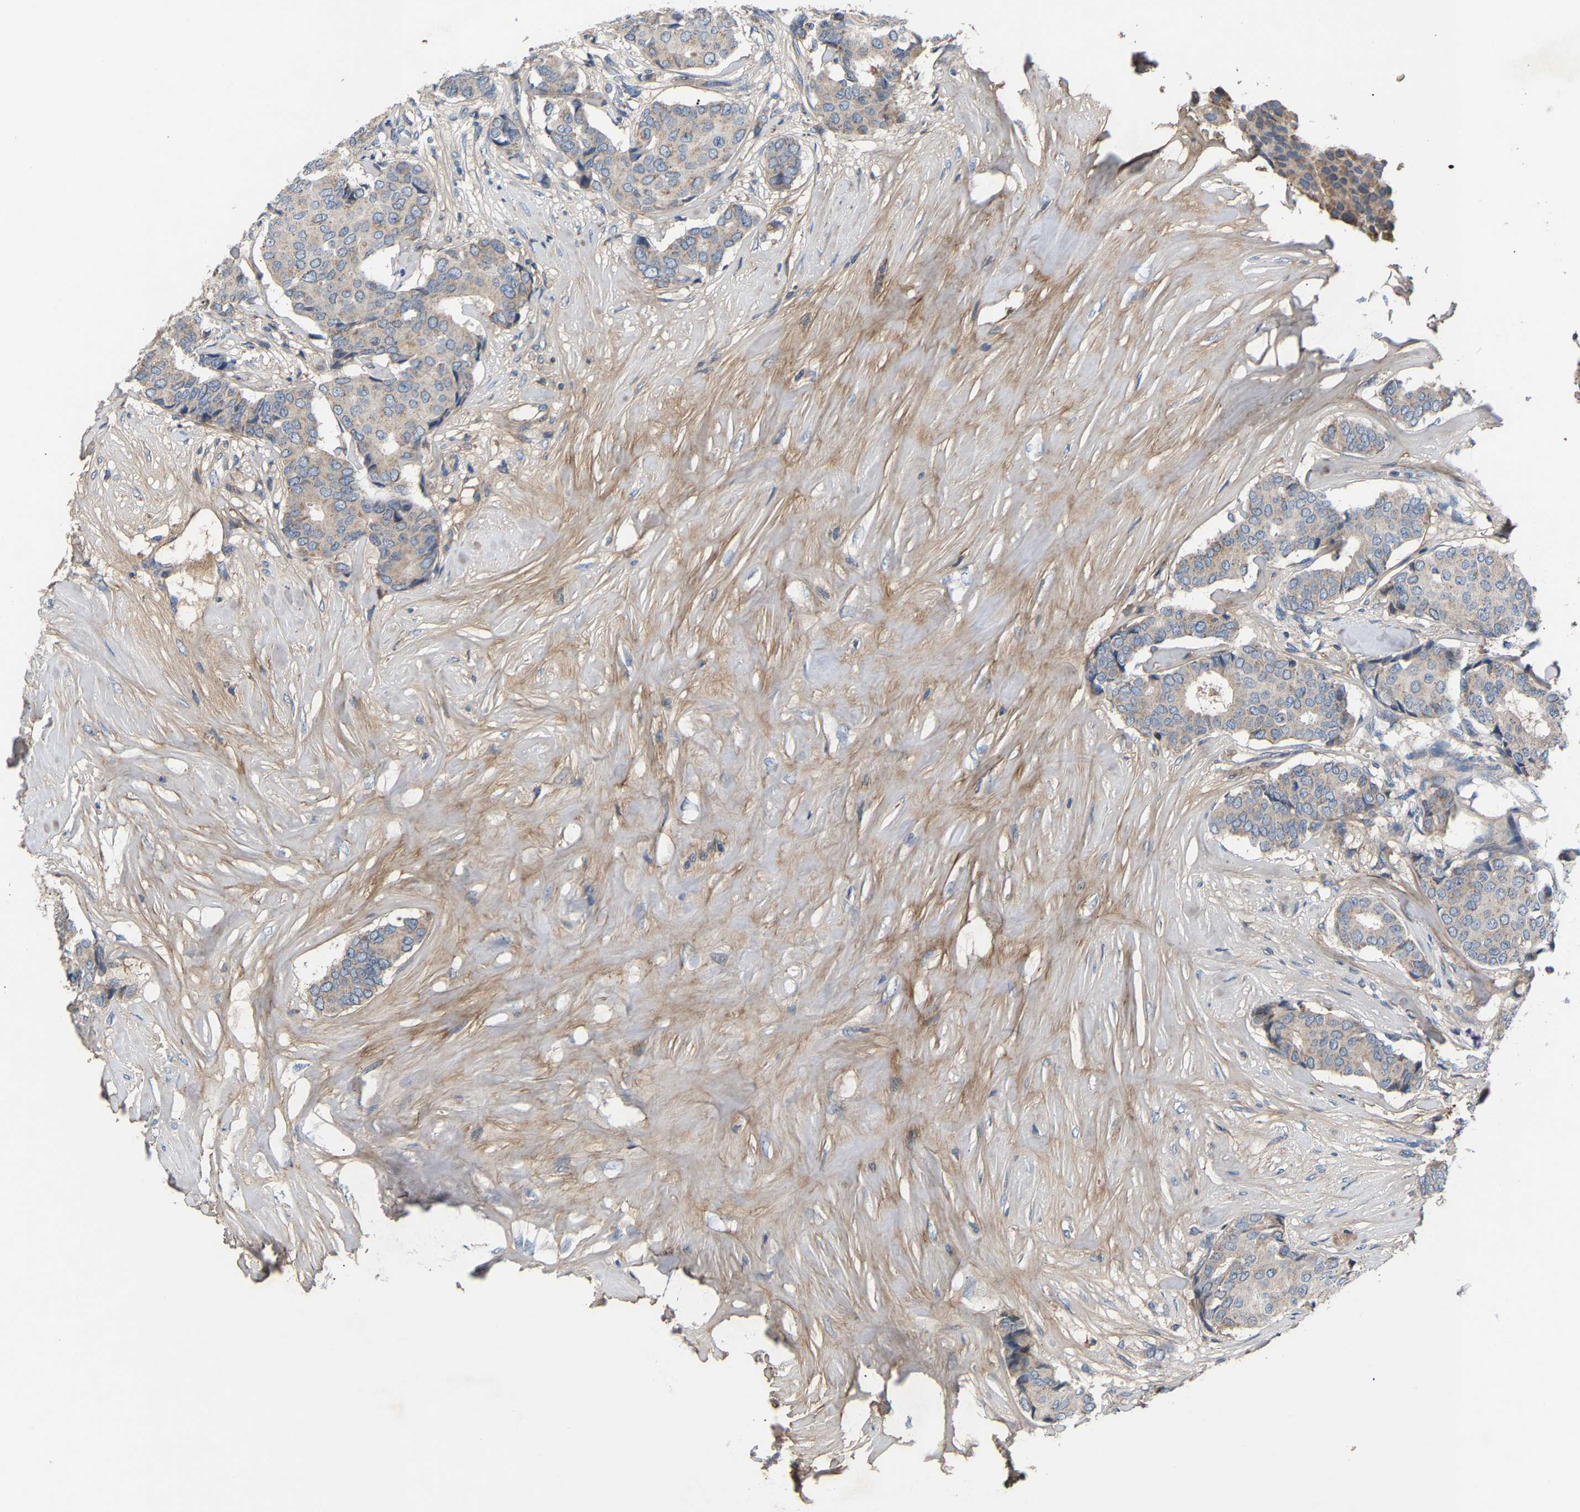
{"staining": {"intensity": "negative", "quantity": "none", "location": "none"}, "tissue": "breast cancer", "cell_type": "Tumor cells", "image_type": "cancer", "snomed": [{"axis": "morphology", "description": "Duct carcinoma"}, {"axis": "topography", "description": "Breast"}], "caption": "IHC of human breast cancer shows no staining in tumor cells.", "gene": "CCDC171", "patient": {"sex": "female", "age": 75}}